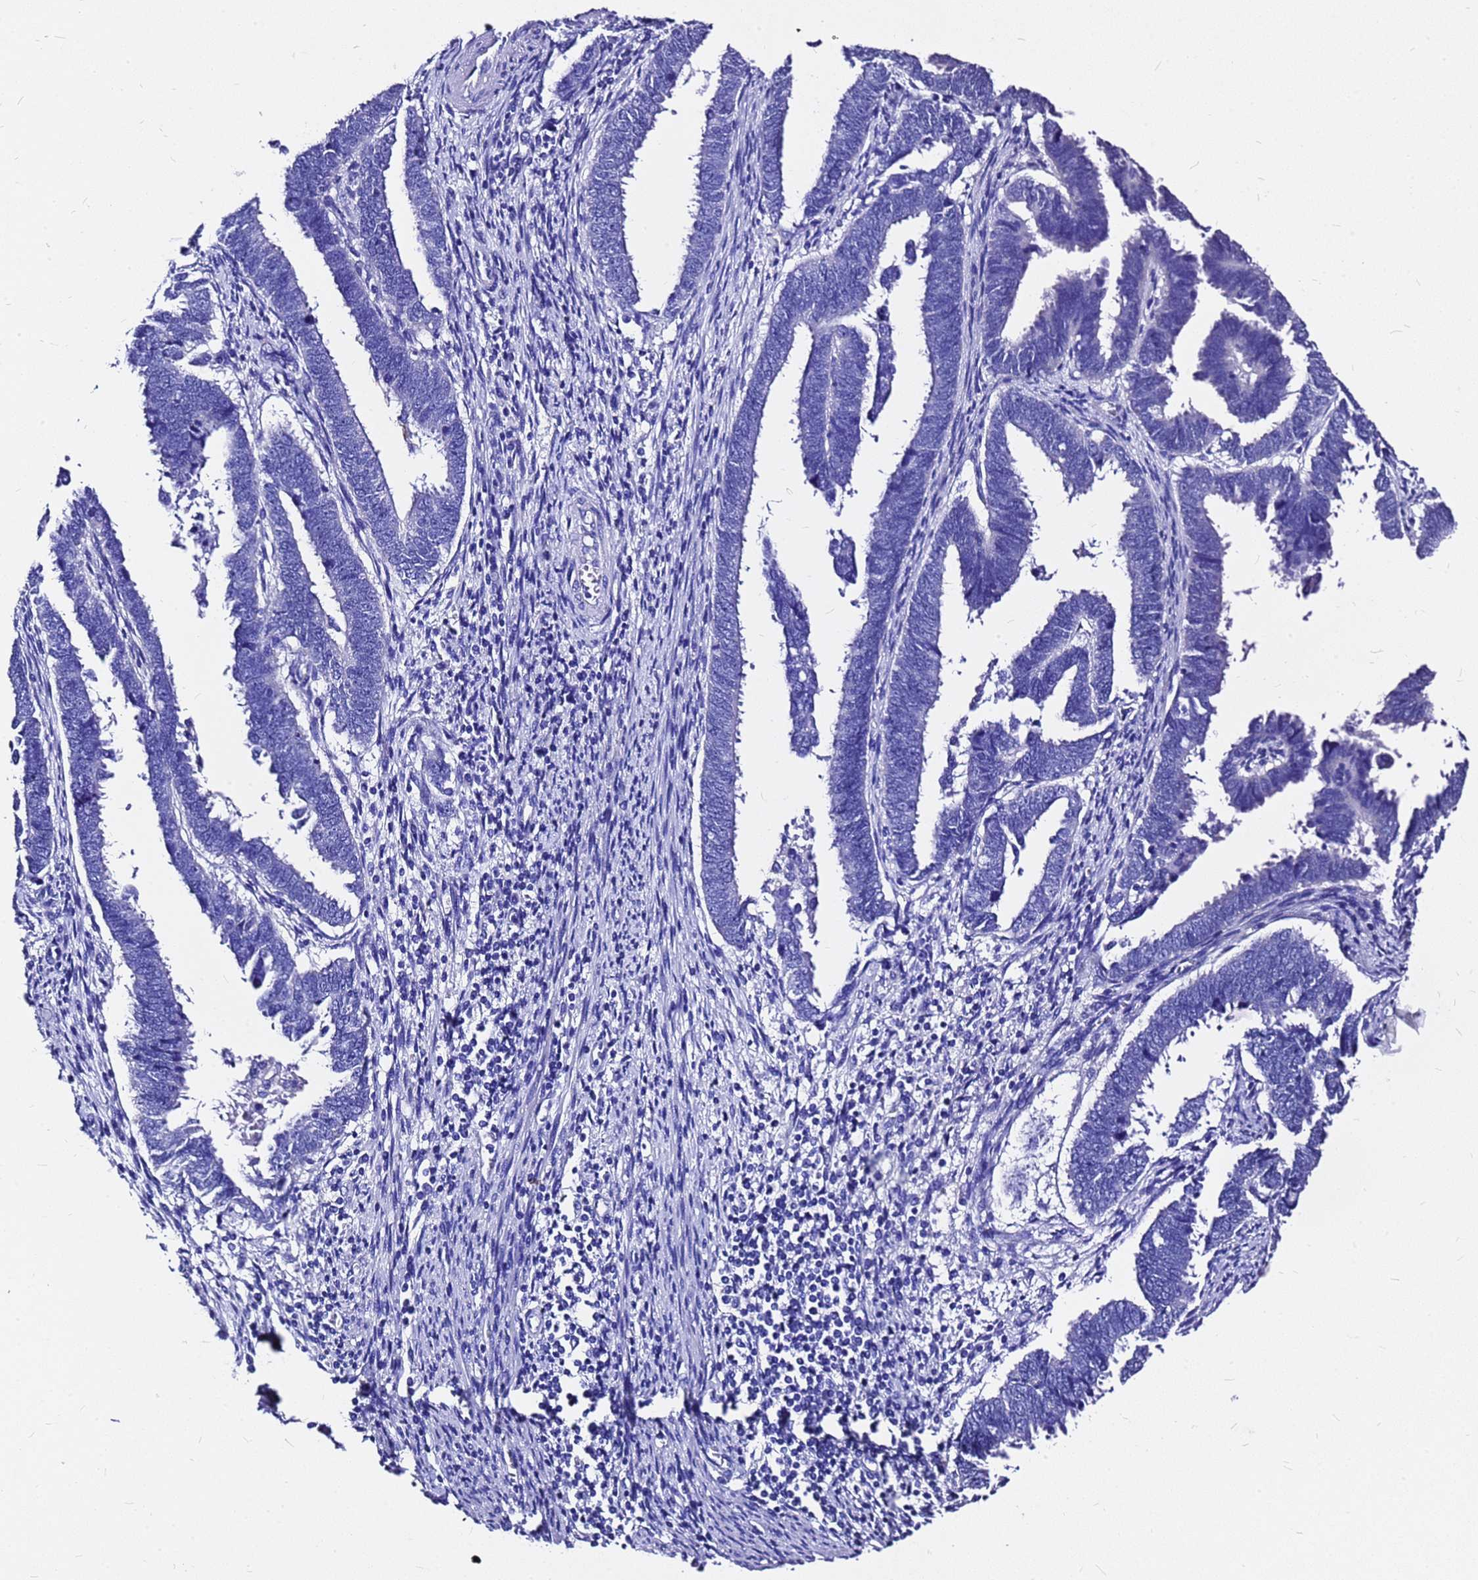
{"staining": {"intensity": "negative", "quantity": "none", "location": "none"}, "tissue": "endometrial cancer", "cell_type": "Tumor cells", "image_type": "cancer", "snomed": [{"axis": "morphology", "description": "Adenocarcinoma, NOS"}, {"axis": "topography", "description": "Endometrium"}], "caption": "High power microscopy histopathology image of an IHC micrograph of endometrial adenocarcinoma, revealing no significant positivity in tumor cells.", "gene": "HERC4", "patient": {"sex": "female", "age": 75}}